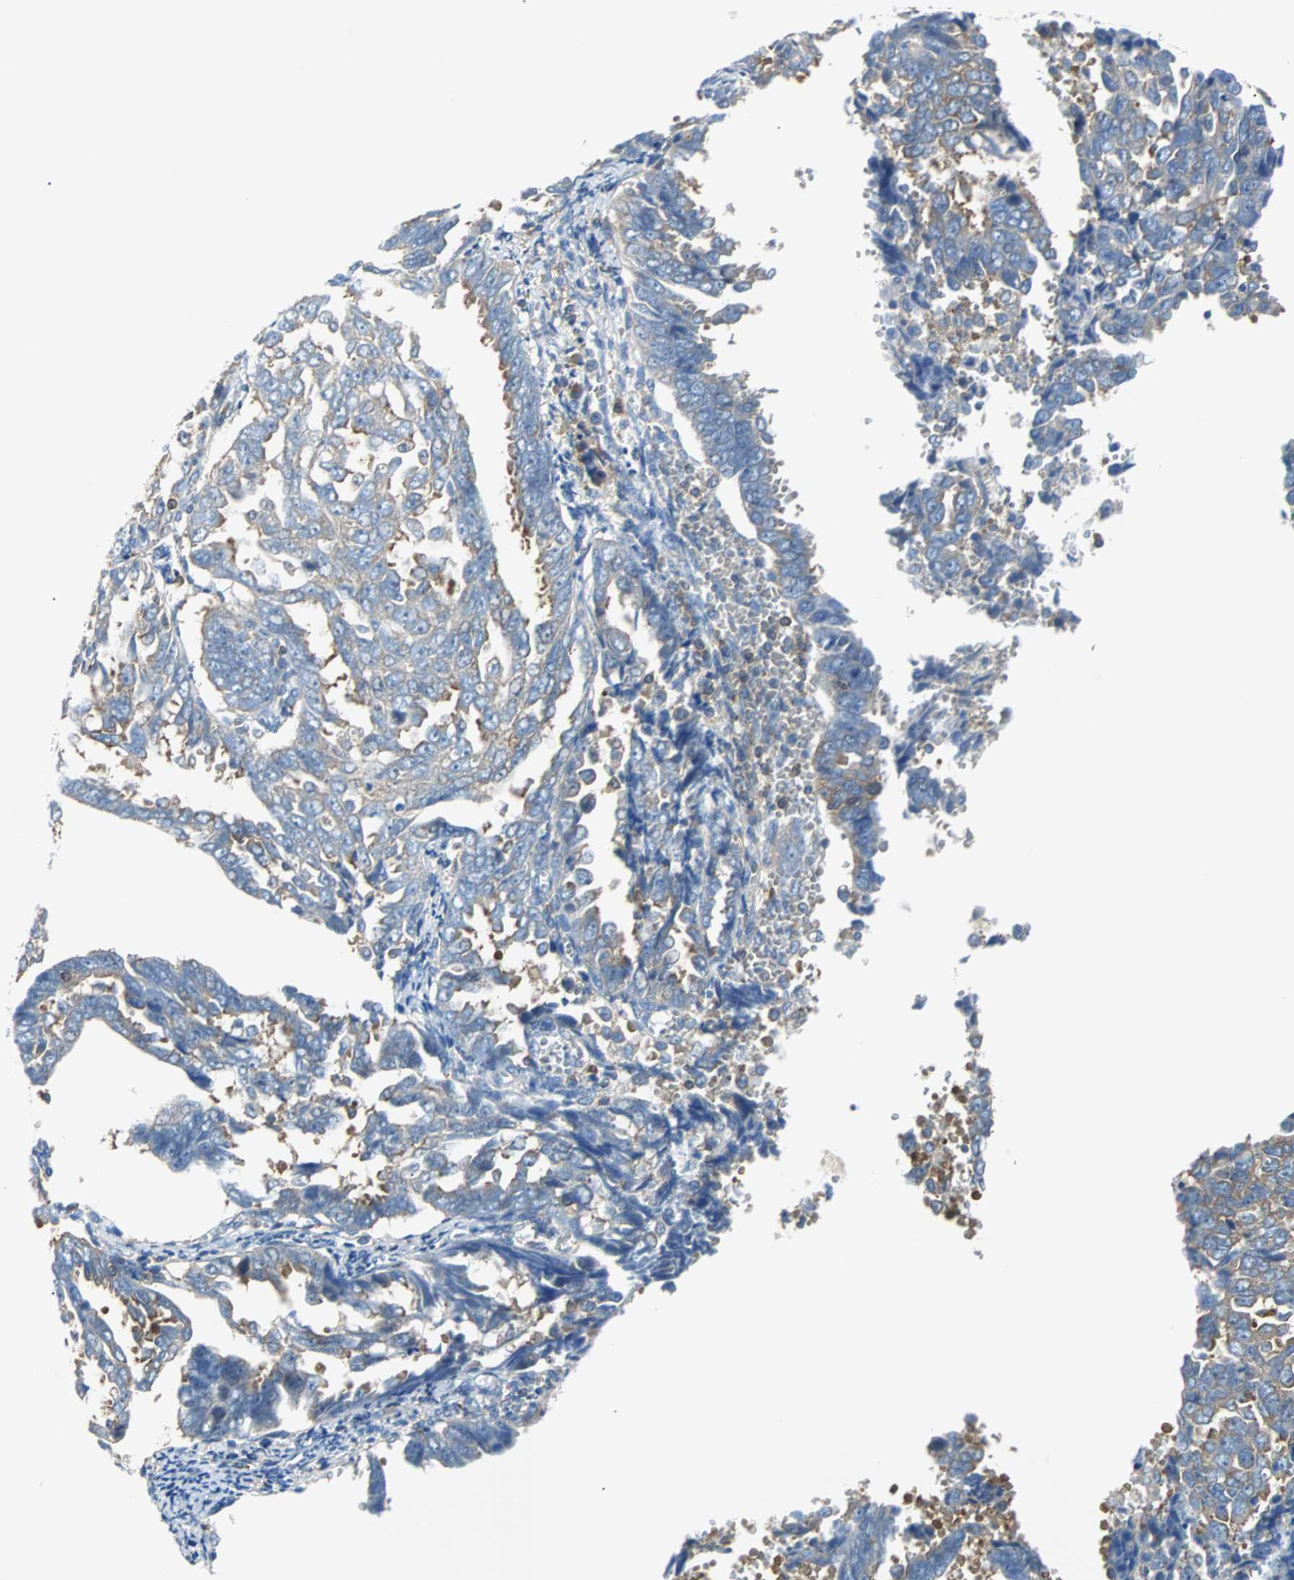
{"staining": {"intensity": "moderate", "quantity": "25%-75%", "location": "cytoplasmic/membranous"}, "tissue": "endometrial cancer", "cell_type": "Tumor cells", "image_type": "cancer", "snomed": [{"axis": "morphology", "description": "Adenocarcinoma, NOS"}, {"axis": "topography", "description": "Endometrium"}], "caption": "Brown immunohistochemical staining in human adenocarcinoma (endometrial) shows moderate cytoplasmic/membranous staining in about 25%-75% of tumor cells.", "gene": "TSC22D4", "patient": {"sex": "female", "age": 75}}